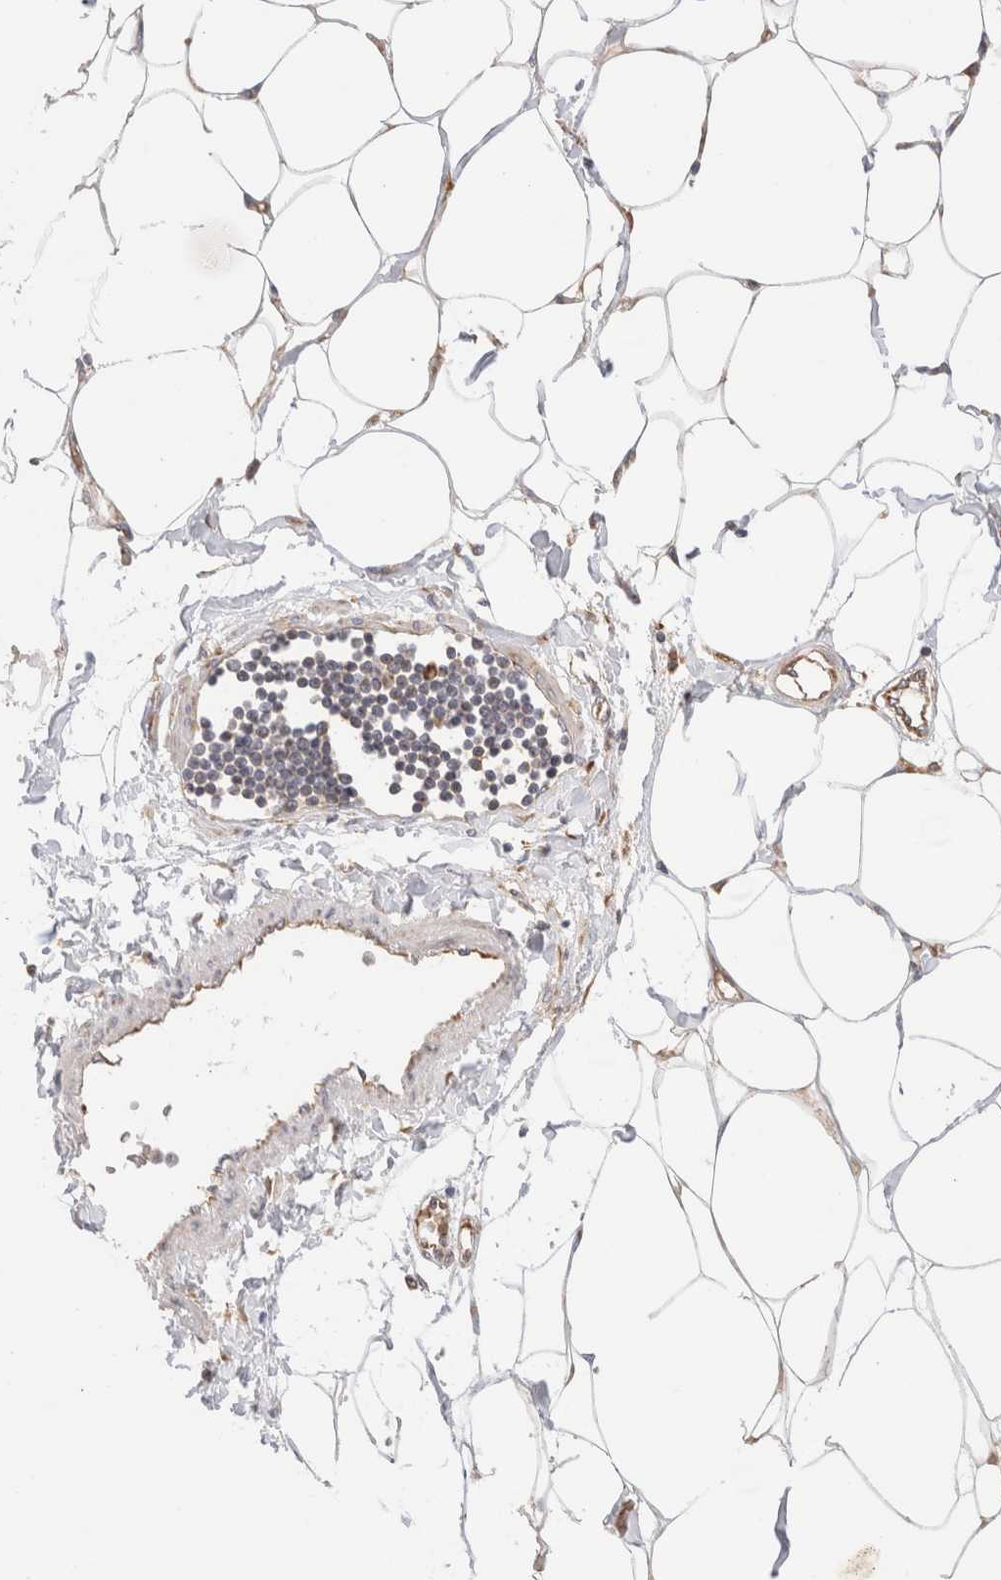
{"staining": {"intensity": "weak", "quantity": "25%-75%", "location": "cytoplasmic/membranous"}, "tissue": "adipose tissue", "cell_type": "Adipocytes", "image_type": "normal", "snomed": [{"axis": "morphology", "description": "Normal tissue, NOS"}, {"axis": "morphology", "description": "Adenocarcinoma, NOS"}, {"axis": "topography", "description": "Colon"}, {"axis": "topography", "description": "Peripheral nerve tissue"}], "caption": "A photomicrograph of human adipose tissue stained for a protein shows weak cytoplasmic/membranous brown staining in adipocytes.", "gene": "UTS2B", "patient": {"sex": "male", "age": 14}}